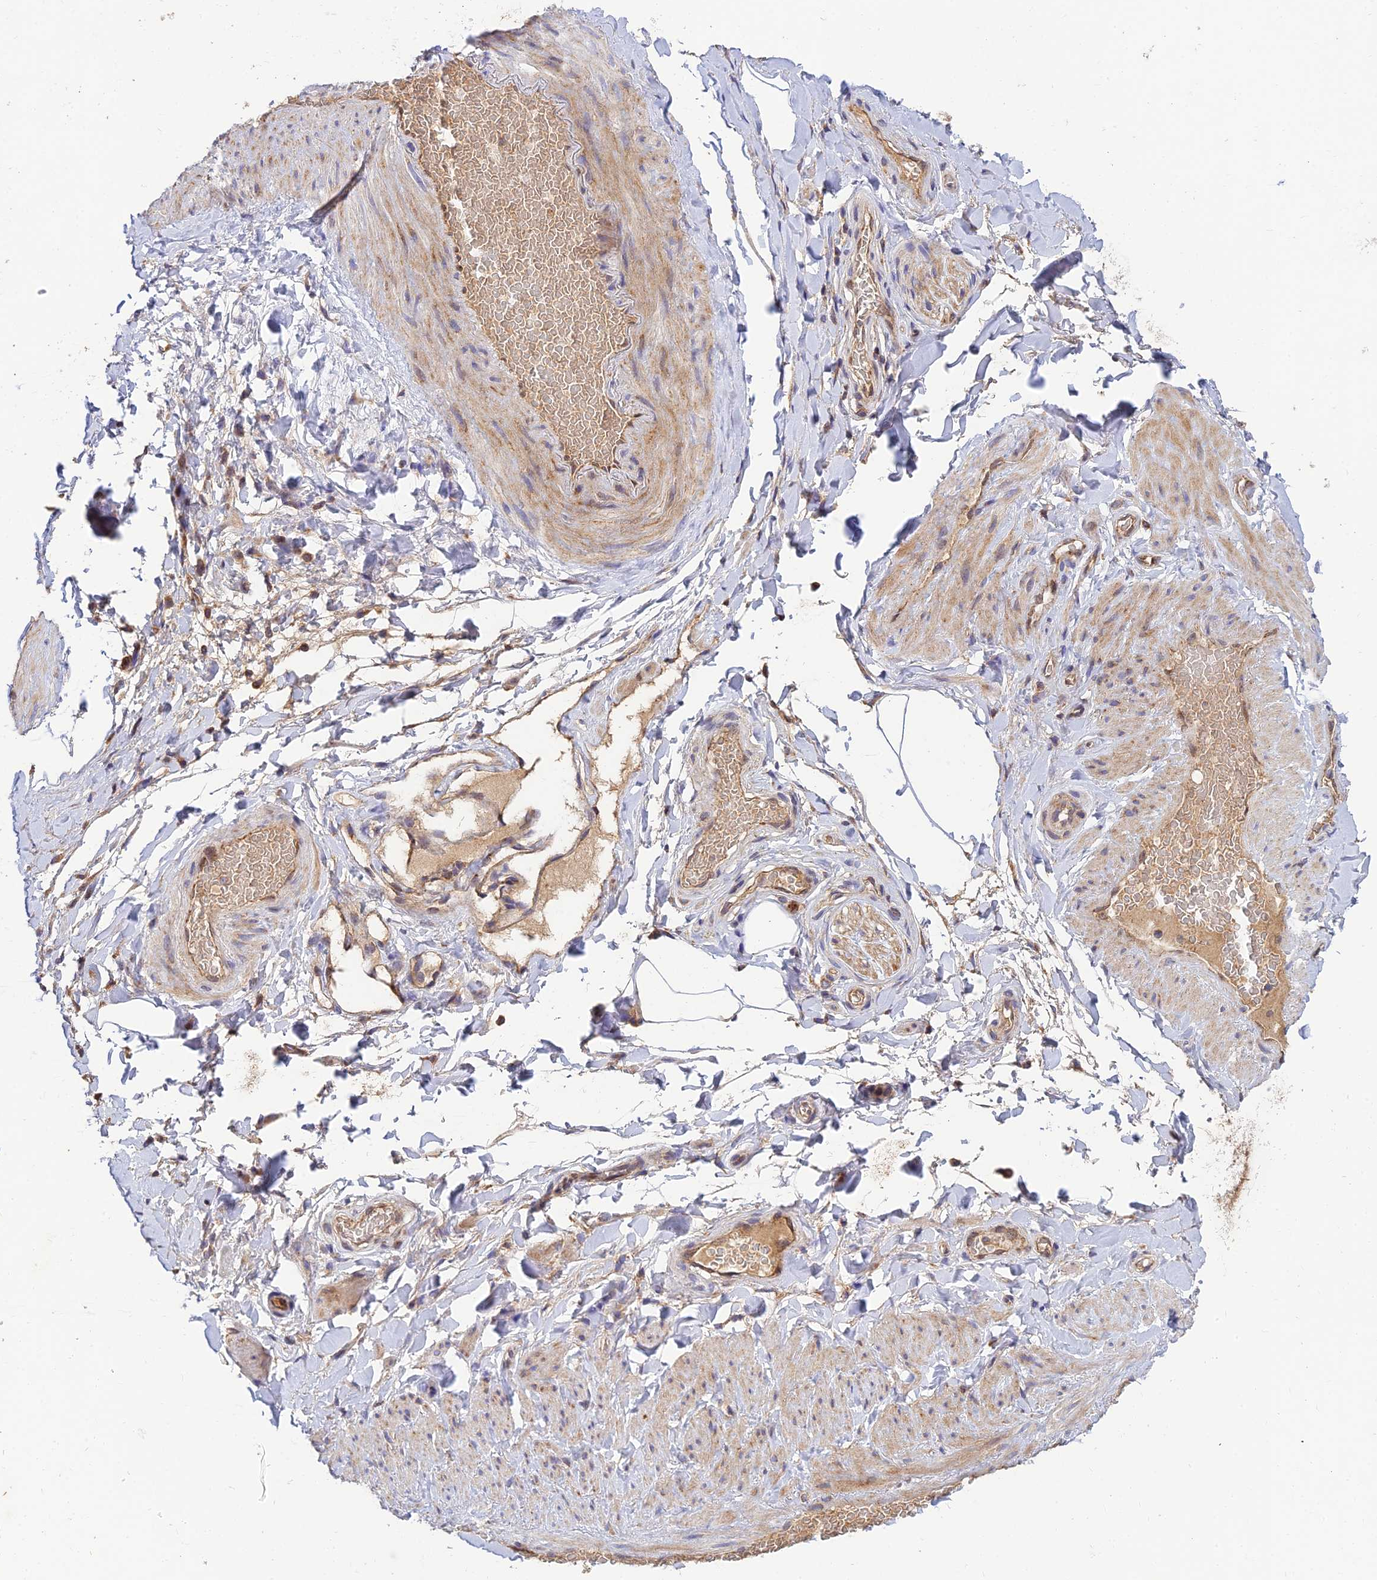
{"staining": {"intensity": "negative", "quantity": "none", "location": "none"}, "tissue": "adipose tissue", "cell_type": "Adipocytes", "image_type": "normal", "snomed": [{"axis": "morphology", "description": "Normal tissue, NOS"}, {"axis": "topography", "description": "Soft tissue"}, {"axis": "topography", "description": "Vascular tissue"}], "caption": "This is an IHC micrograph of benign human adipose tissue. There is no positivity in adipocytes.", "gene": "PODNL1", "patient": {"sex": "male", "age": 54}}